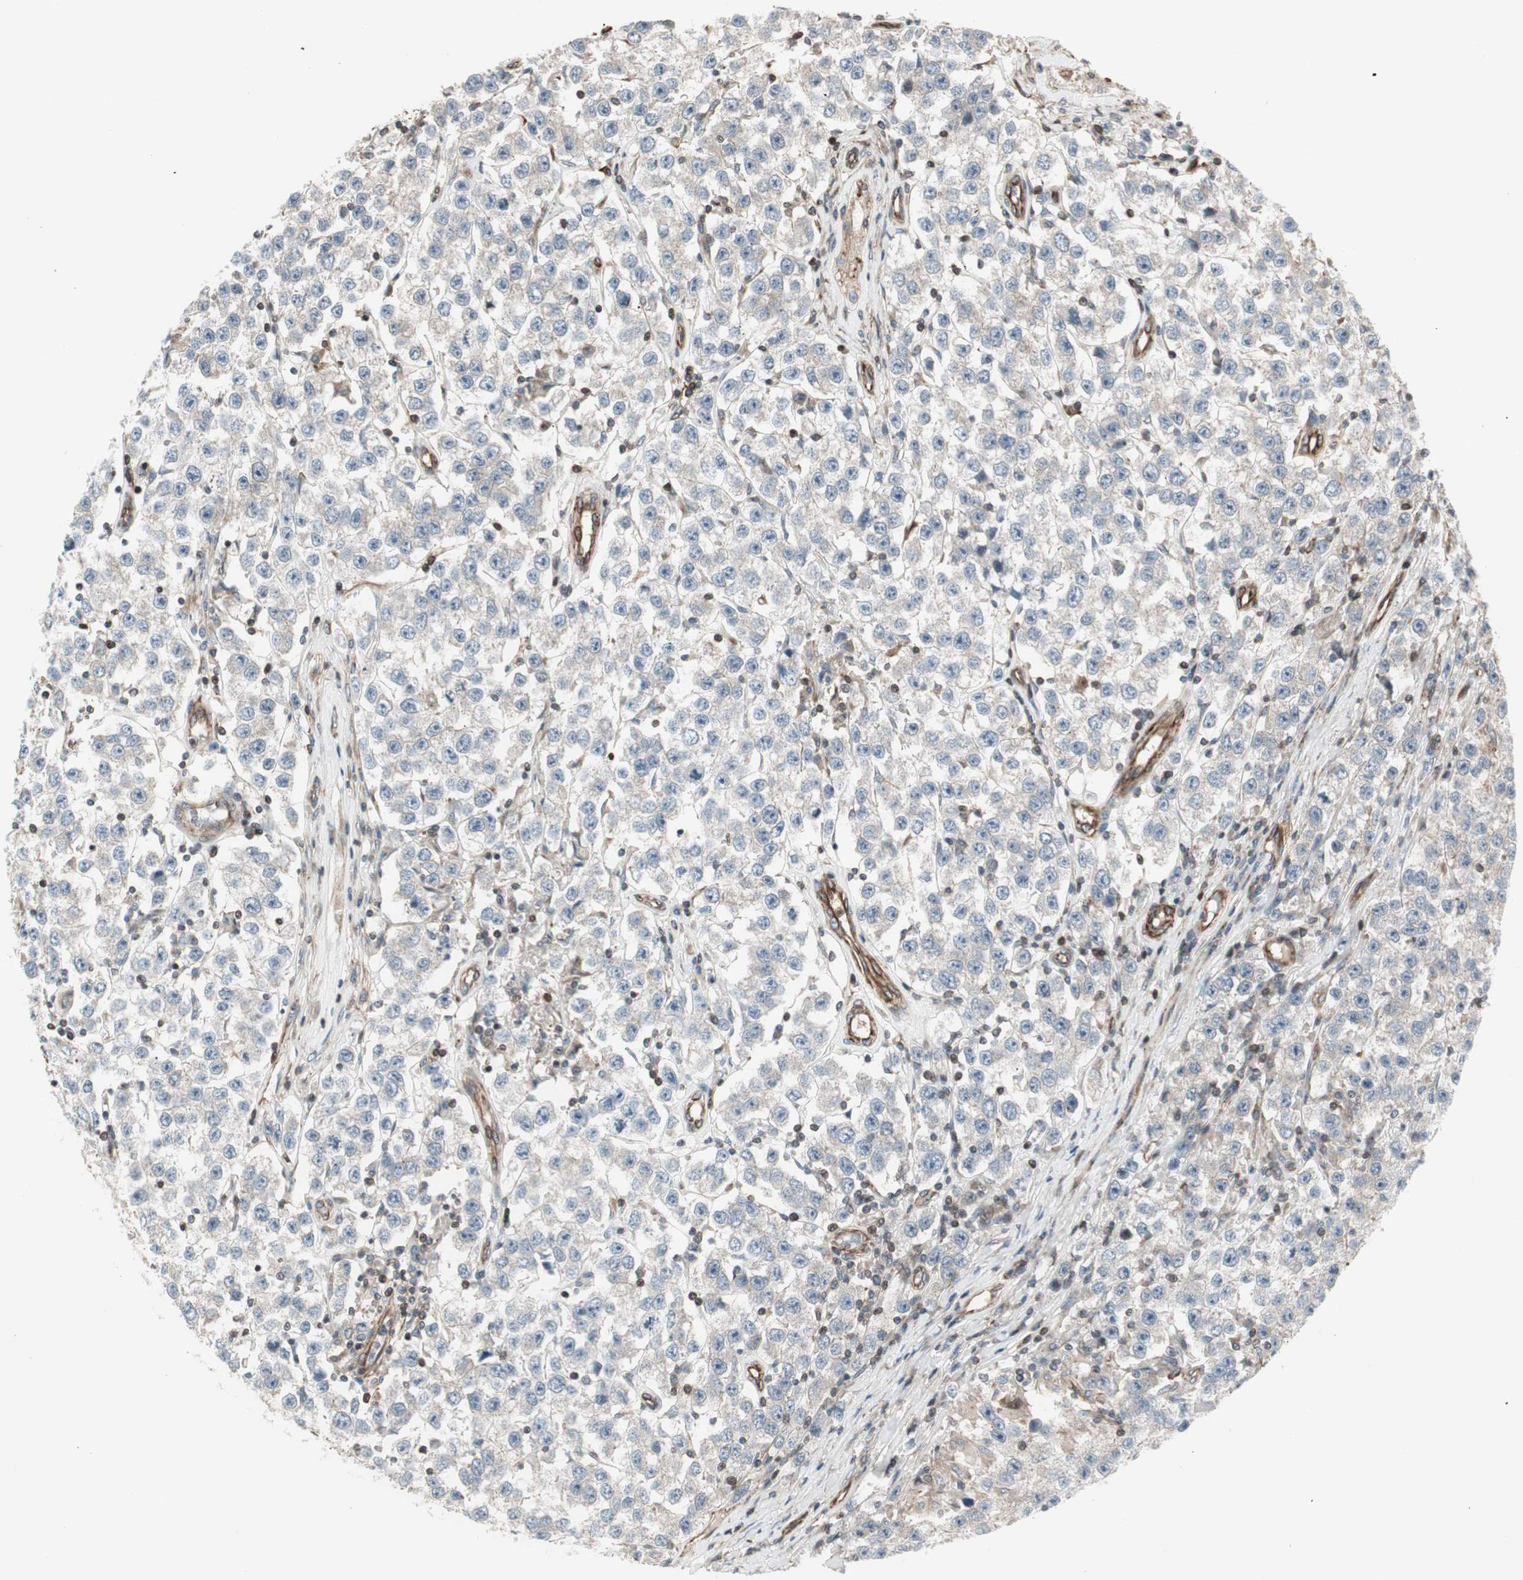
{"staining": {"intensity": "negative", "quantity": "none", "location": "none"}, "tissue": "testis cancer", "cell_type": "Tumor cells", "image_type": "cancer", "snomed": [{"axis": "morphology", "description": "Seminoma, NOS"}, {"axis": "topography", "description": "Testis"}], "caption": "This is a histopathology image of immunohistochemistry staining of testis cancer, which shows no staining in tumor cells.", "gene": "MAD2L2", "patient": {"sex": "male", "age": 52}}